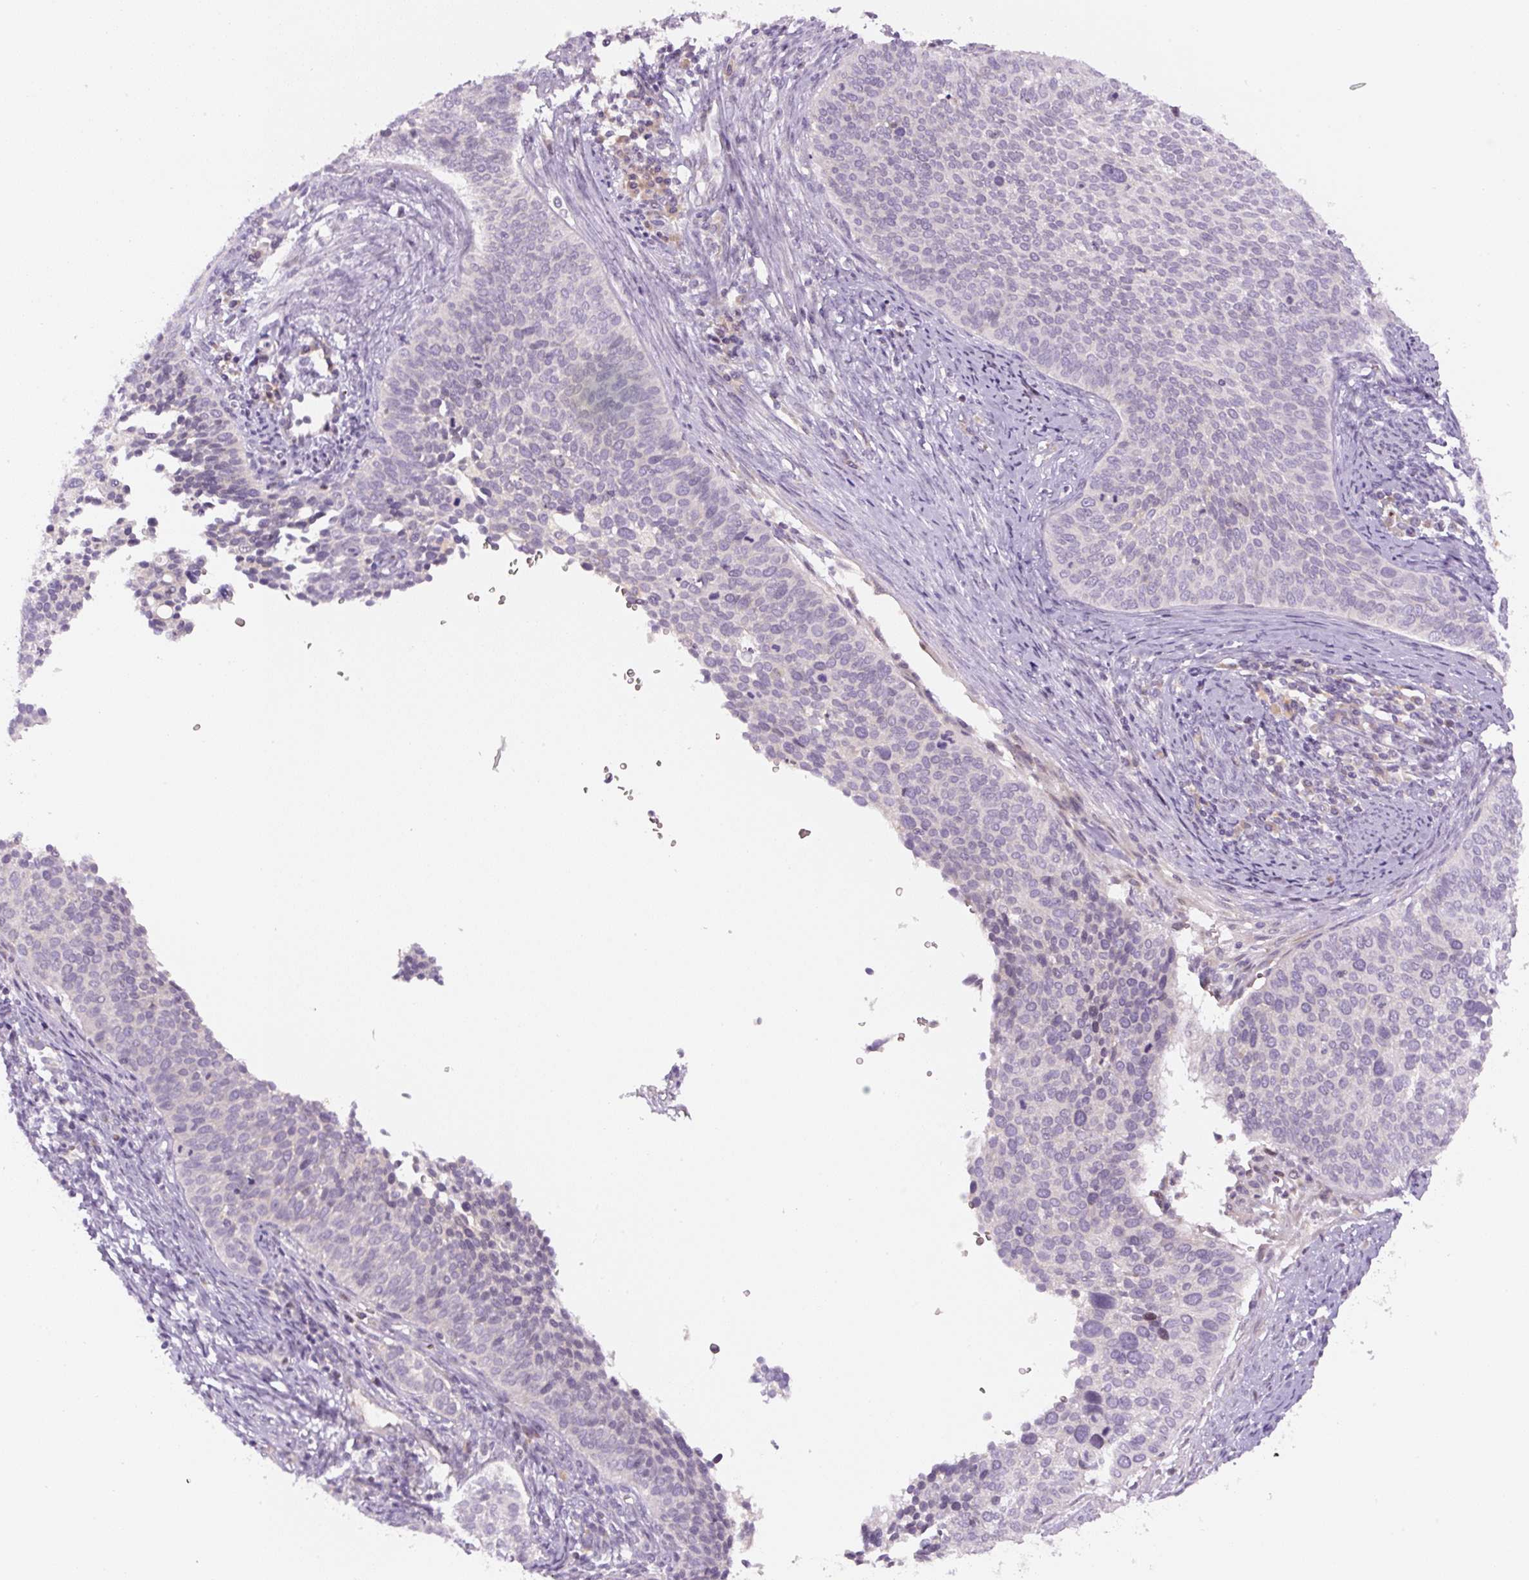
{"staining": {"intensity": "negative", "quantity": "none", "location": "none"}, "tissue": "cervical cancer", "cell_type": "Tumor cells", "image_type": "cancer", "snomed": [{"axis": "morphology", "description": "Squamous cell carcinoma, NOS"}, {"axis": "topography", "description": "Cervix"}], "caption": "The photomicrograph shows no staining of tumor cells in cervical cancer. (DAB immunohistochemistry (IHC) visualized using brightfield microscopy, high magnification).", "gene": "YIF1B", "patient": {"sex": "female", "age": 34}}